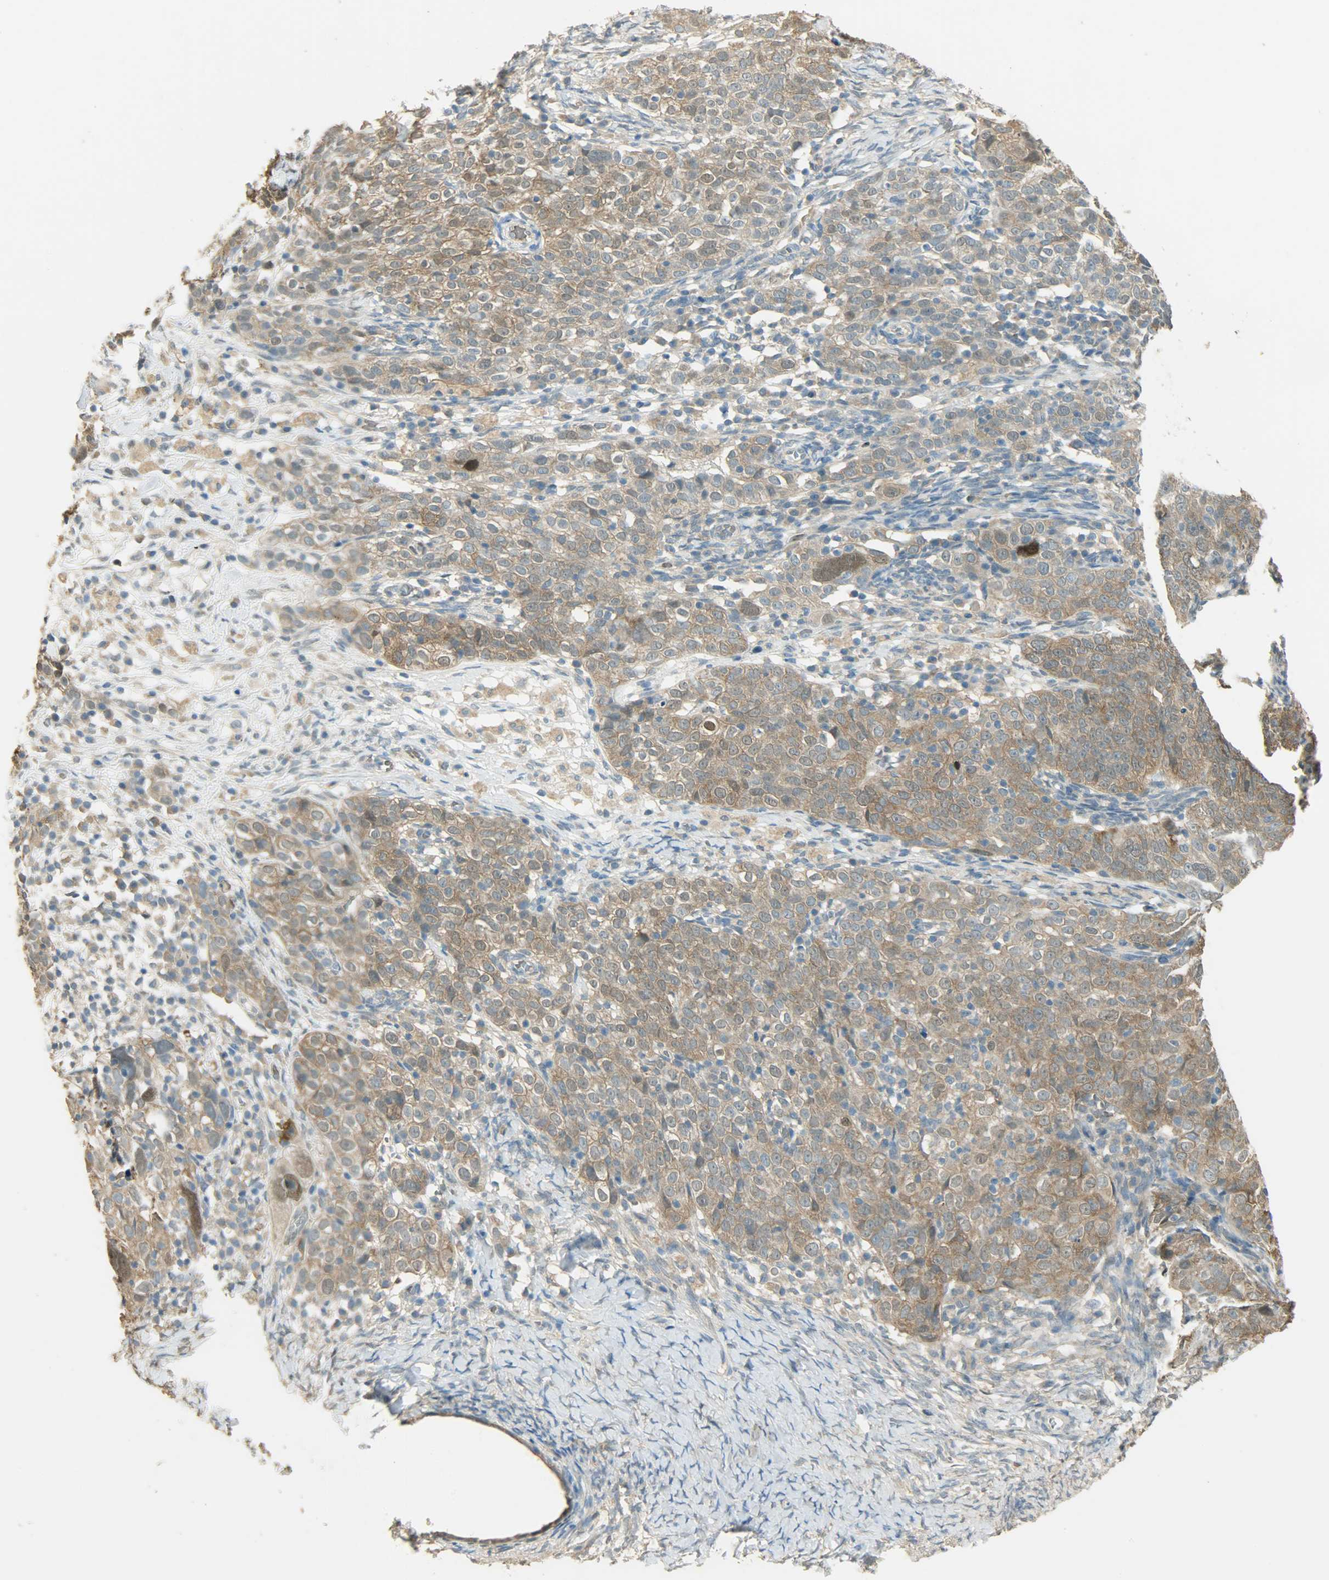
{"staining": {"intensity": "moderate", "quantity": ">75%", "location": "cytoplasmic/membranous,nuclear"}, "tissue": "ovarian cancer", "cell_type": "Tumor cells", "image_type": "cancer", "snomed": [{"axis": "morphology", "description": "Normal tissue, NOS"}, {"axis": "morphology", "description": "Cystadenocarcinoma, serous, NOS"}, {"axis": "topography", "description": "Ovary"}], "caption": "Ovarian serous cystadenocarcinoma was stained to show a protein in brown. There is medium levels of moderate cytoplasmic/membranous and nuclear positivity in approximately >75% of tumor cells.", "gene": "PRMT5", "patient": {"sex": "female", "age": 62}}